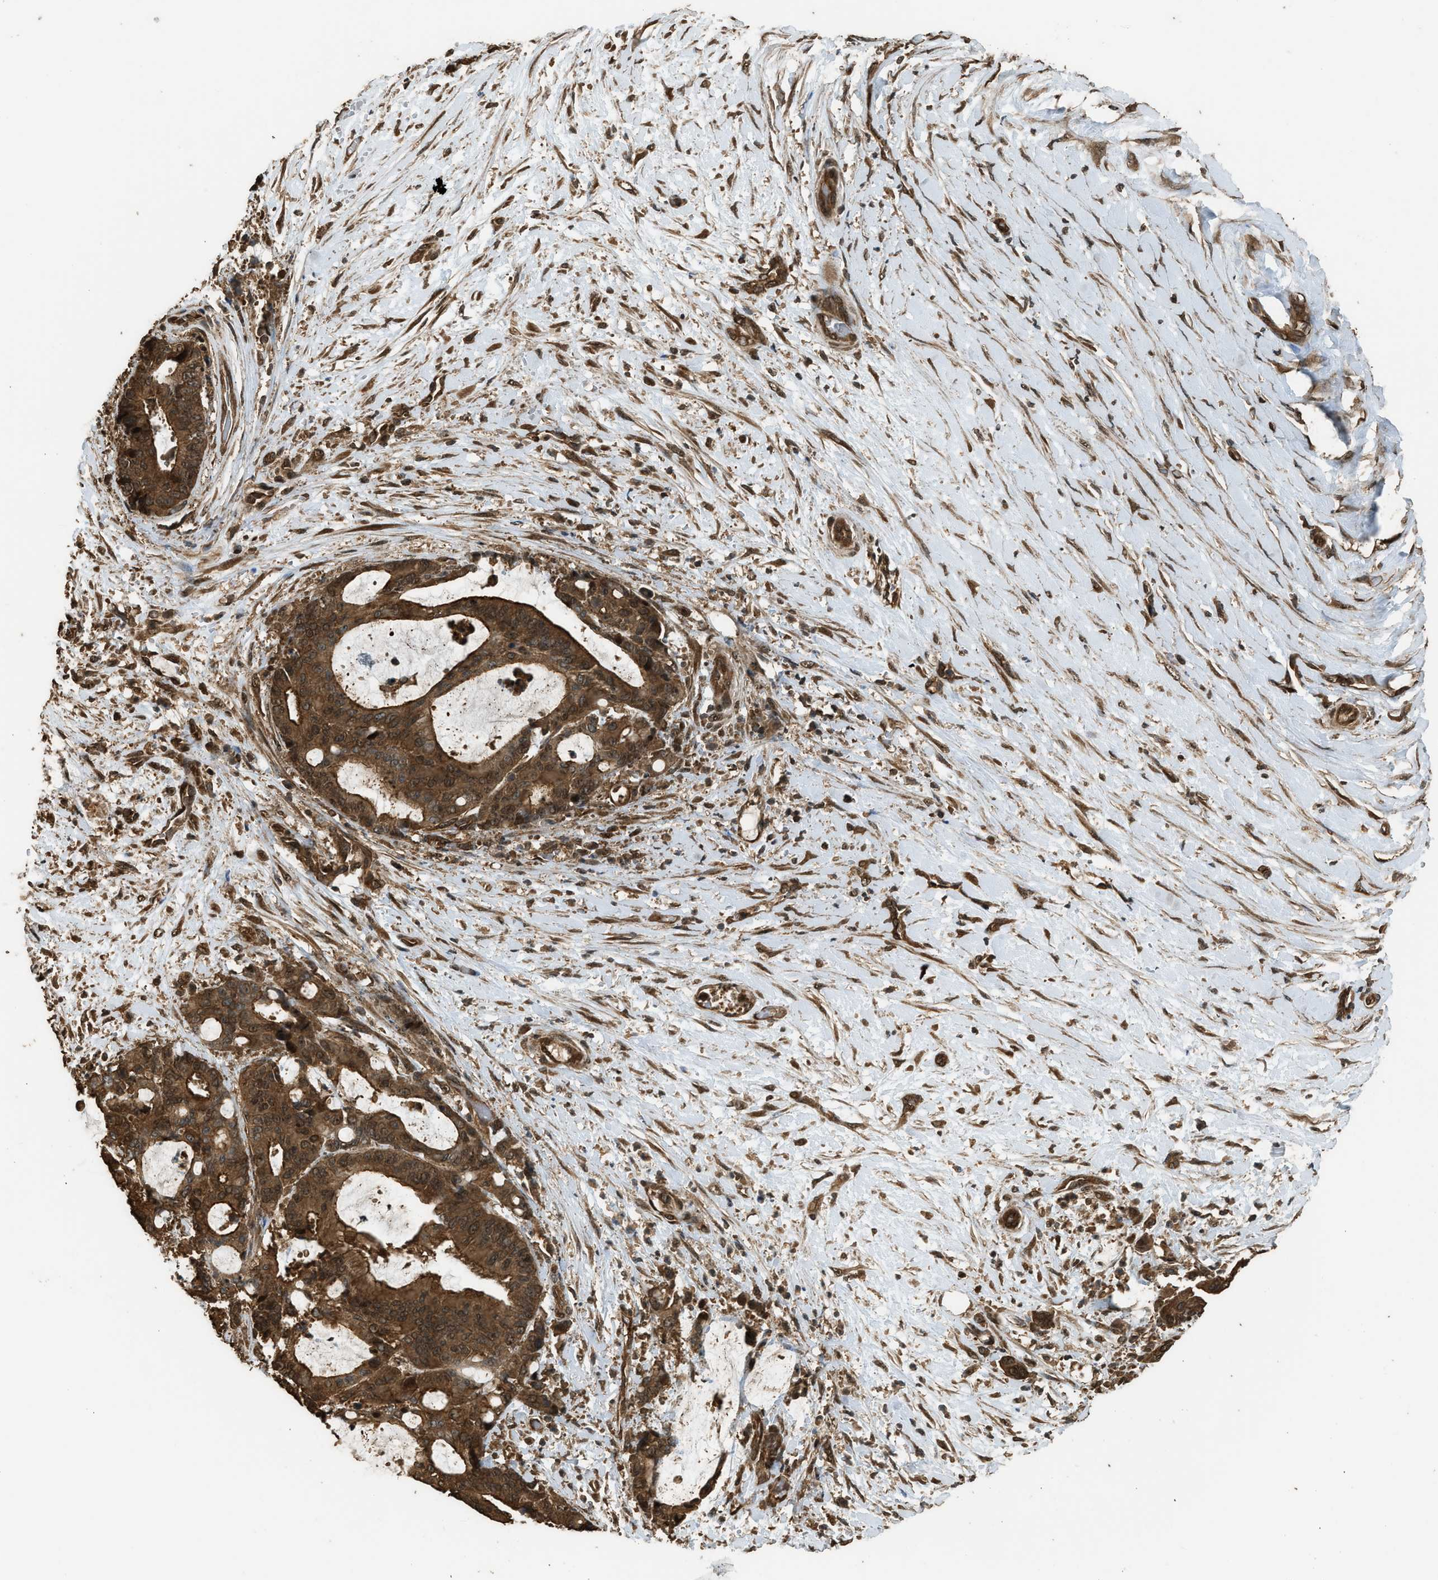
{"staining": {"intensity": "strong", "quantity": ">75%", "location": "cytoplasmic/membranous"}, "tissue": "liver cancer", "cell_type": "Tumor cells", "image_type": "cancer", "snomed": [{"axis": "morphology", "description": "Normal tissue, NOS"}, {"axis": "morphology", "description": "Cholangiocarcinoma"}, {"axis": "topography", "description": "Liver"}, {"axis": "topography", "description": "Peripheral nerve tissue"}], "caption": "Liver cancer (cholangiocarcinoma) stained with a brown dye shows strong cytoplasmic/membranous positive staining in about >75% of tumor cells.", "gene": "MYBL2", "patient": {"sex": "female", "age": 73}}